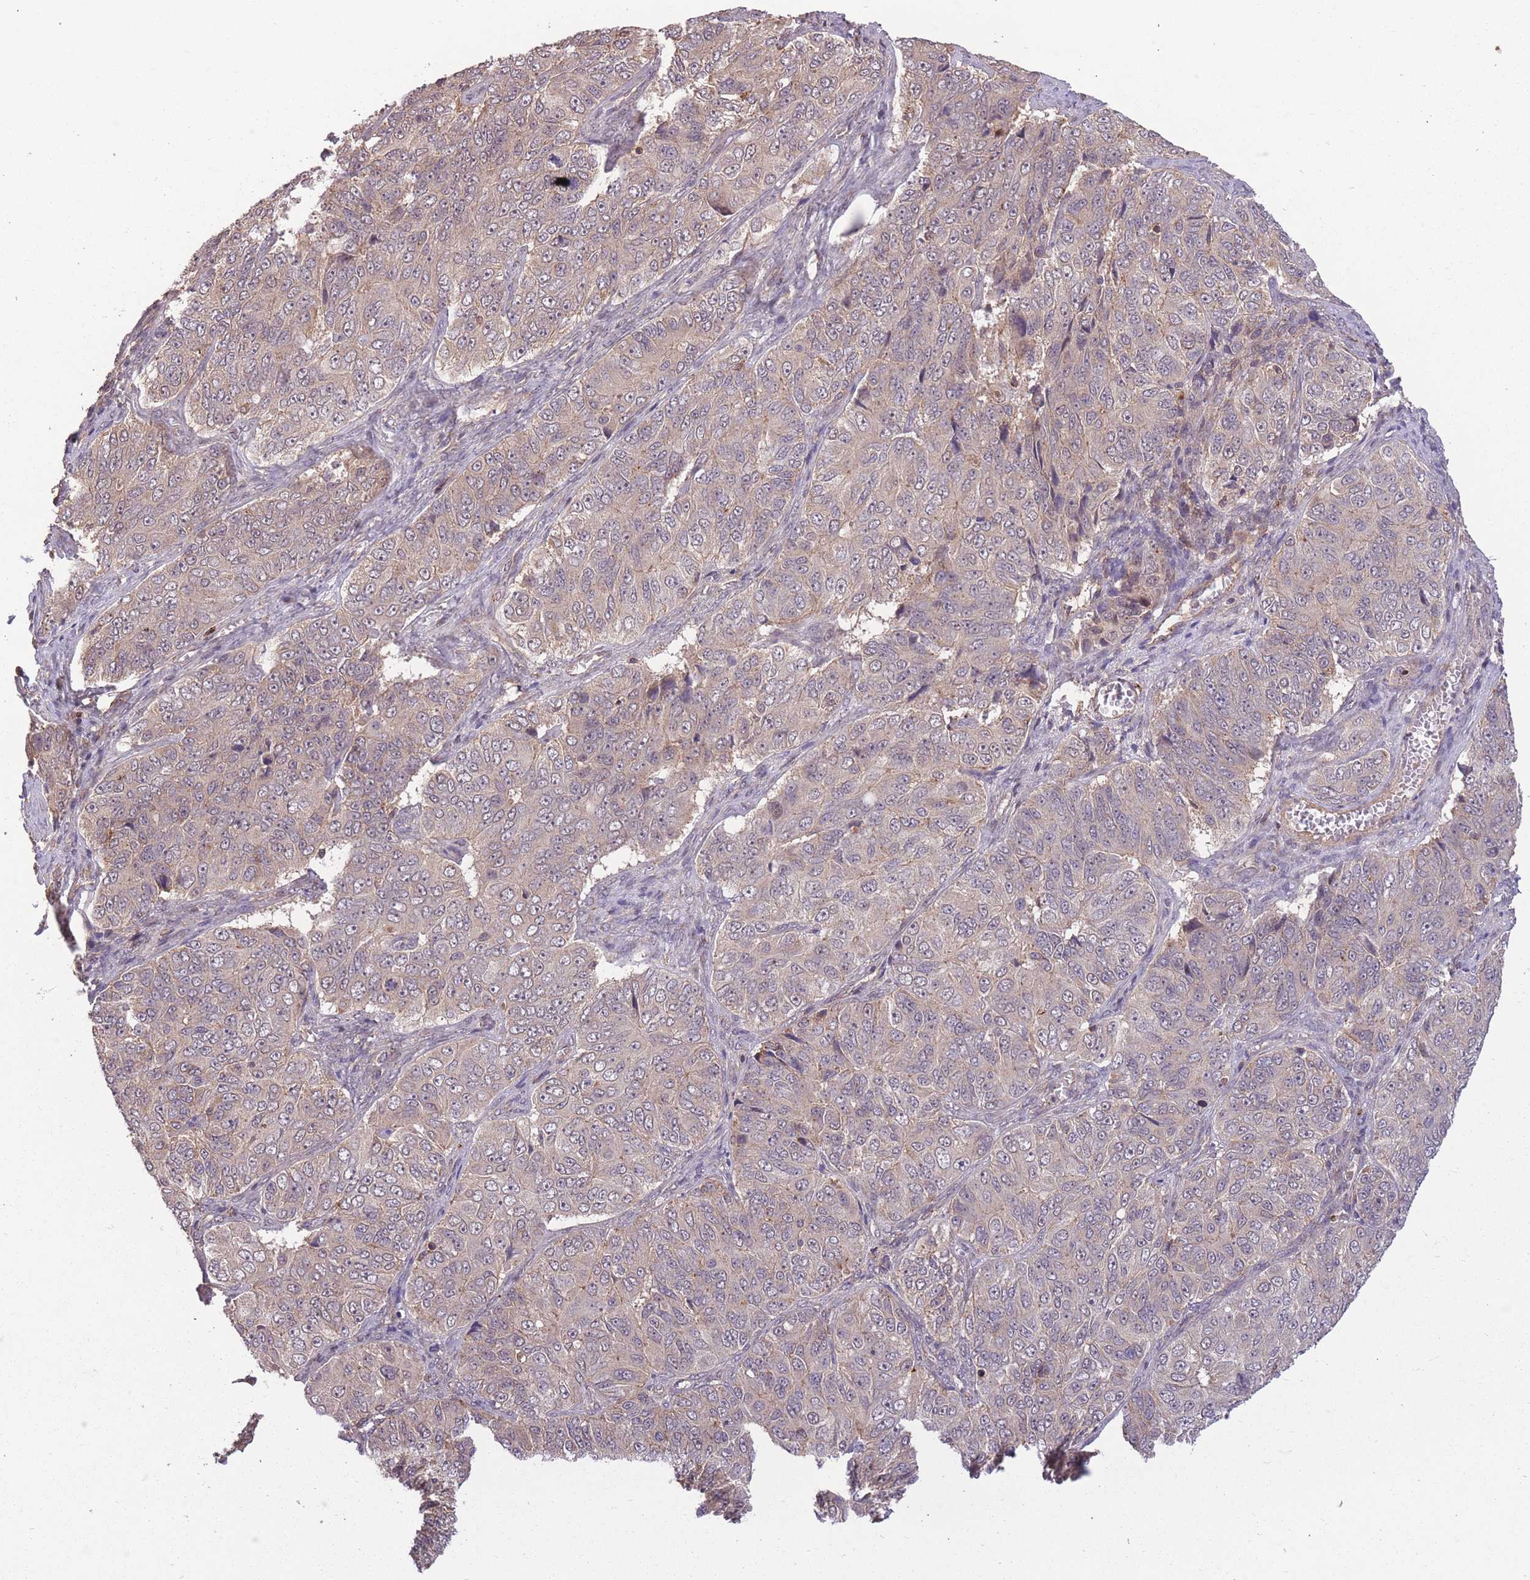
{"staining": {"intensity": "weak", "quantity": "<25%", "location": "cytoplasmic/membranous"}, "tissue": "ovarian cancer", "cell_type": "Tumor cells", "image_type": "cancer", "snomed": [{"axis": "morphology", "description": "Carcinoma, endometroid"}, {"axis": "topography", "description": "Ovary"}], "caption": "Tumor cells are negative for protein expression in human ovarian cancer (endometroid carcinoma).", "gene": "POLR3F", "patient": {"sex": "female", "age": 51}}